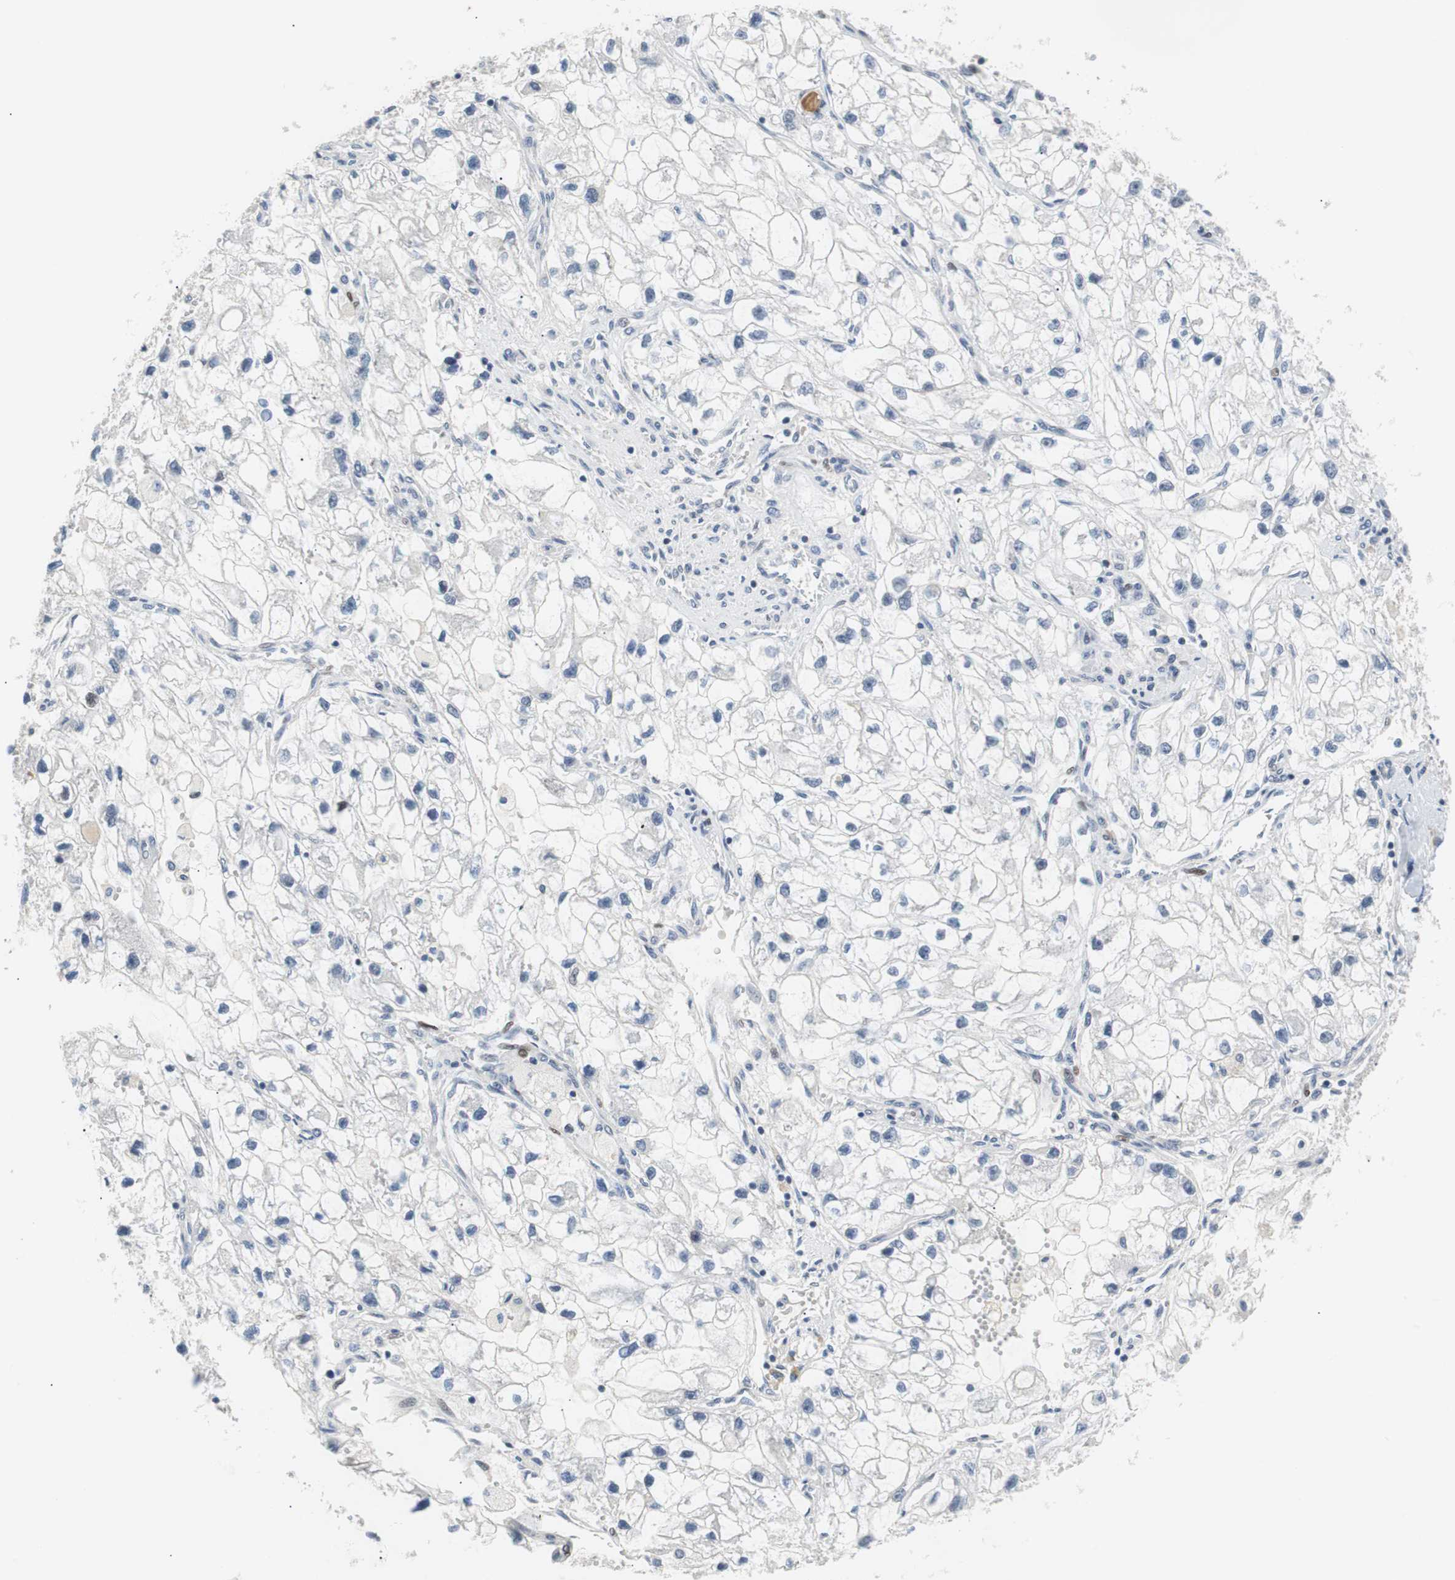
{"staining": {"intensity": "negative", "quantity": "none", "location": "none"}, "tissue": "renal cancer", "cell_type": "Tumor cells", "image_type": "cancer", "snomed": [{"axis": "morphology", "description": "Adenocarcinoma, NOS"}, {"axis": "topography", "description": "Kidney"}], "caption": "There is no significant expression in tumor cells of renal cancer.", "gene": "MAP2K4", "patient": {"sex": "female", "age": 70}}